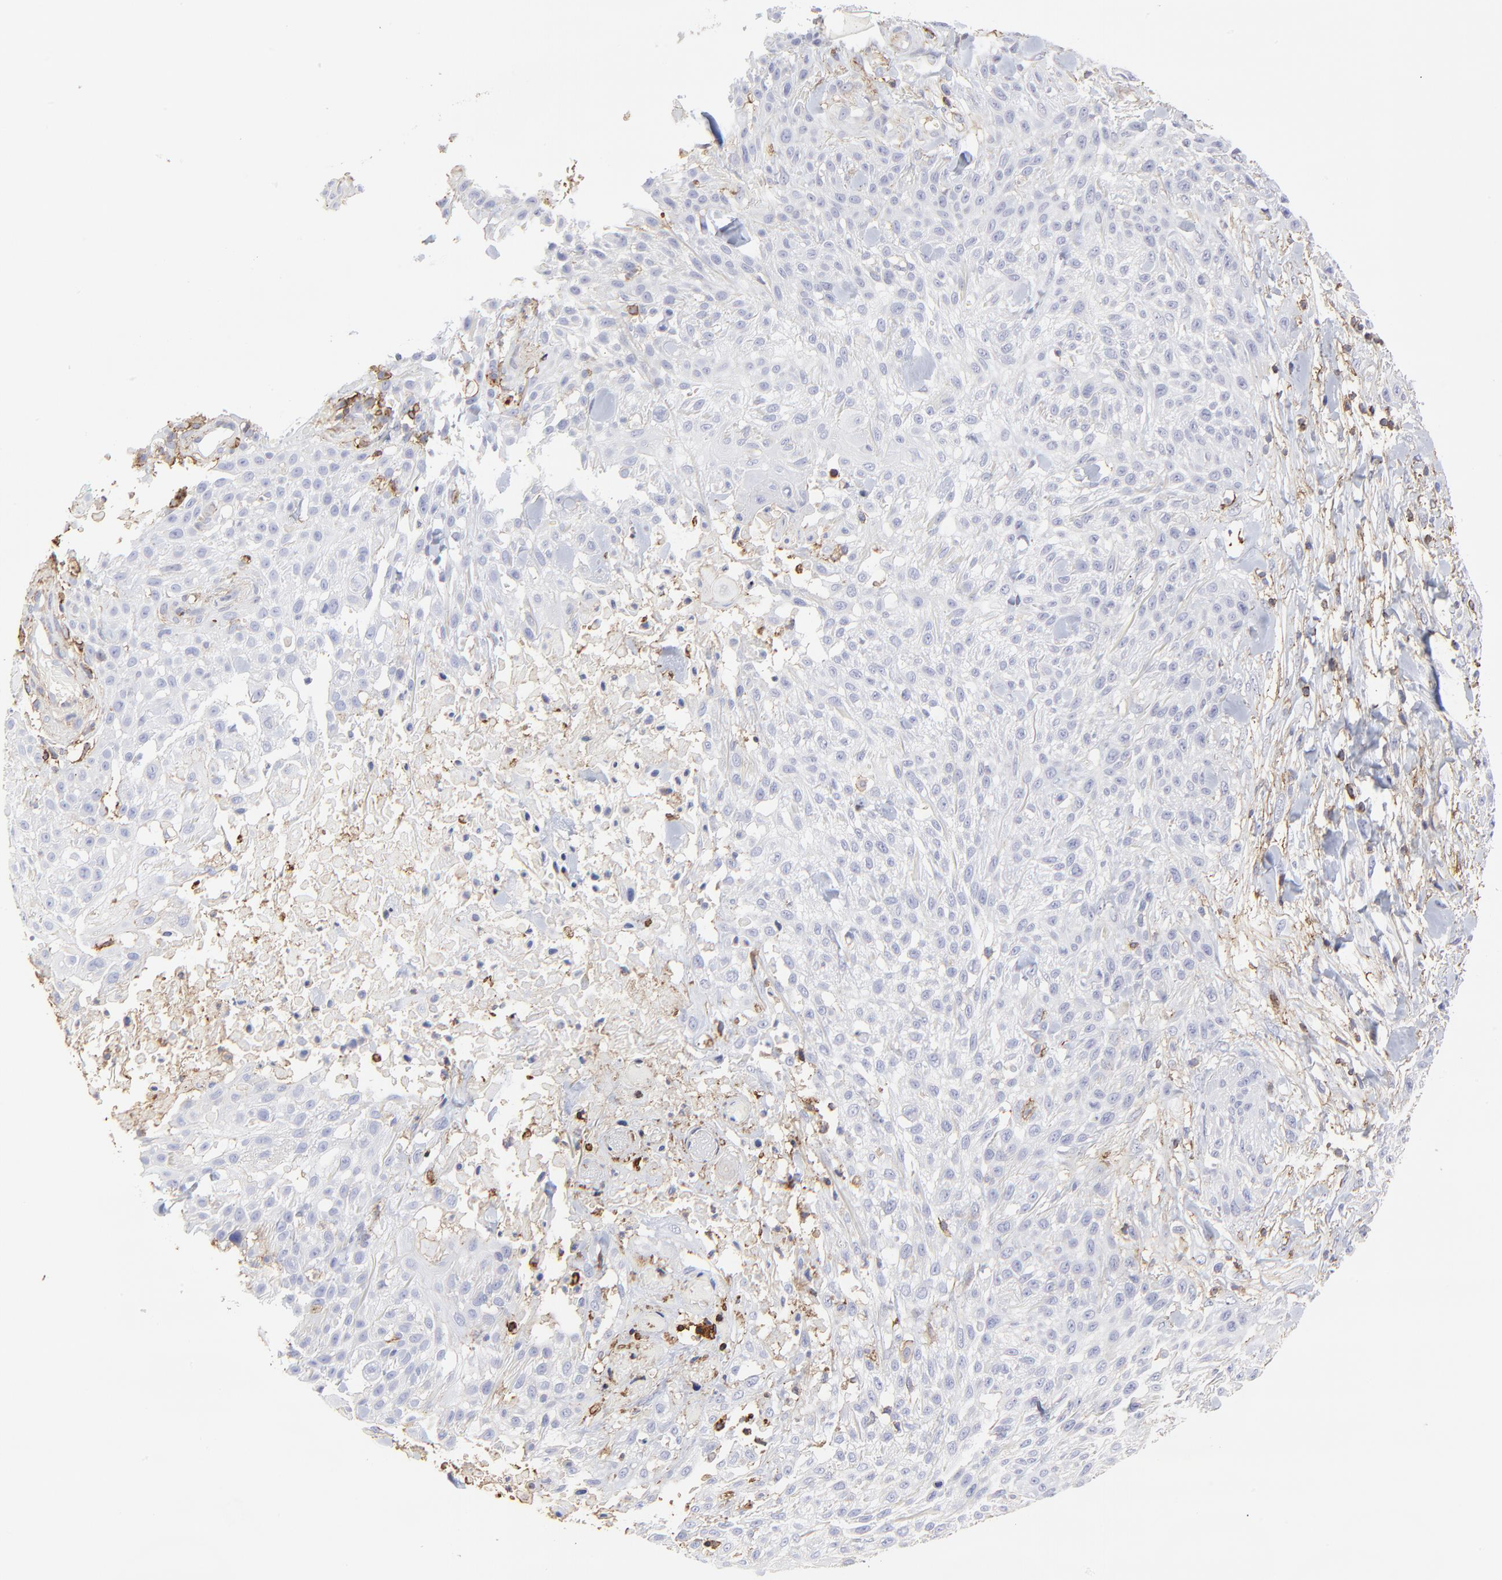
{"staining": {"intensity": "negative", "quantity": "none", "location": "none"}, "tissue": "skin cancer", "cell_type": "Tumor cells", "image_type": "cancer", "snomed": [{"axis": "morphology", "description": "Squamous cell carcinoma, NOS"}, {"axis": "topography", "description": "Skin"}], "caption": "The histopathology image exhibits no significant staining in tumor cells of skin squamous cell carcinoma.", "gene": "ANXA6", "patient": {"sex": "female", "age": 42}}